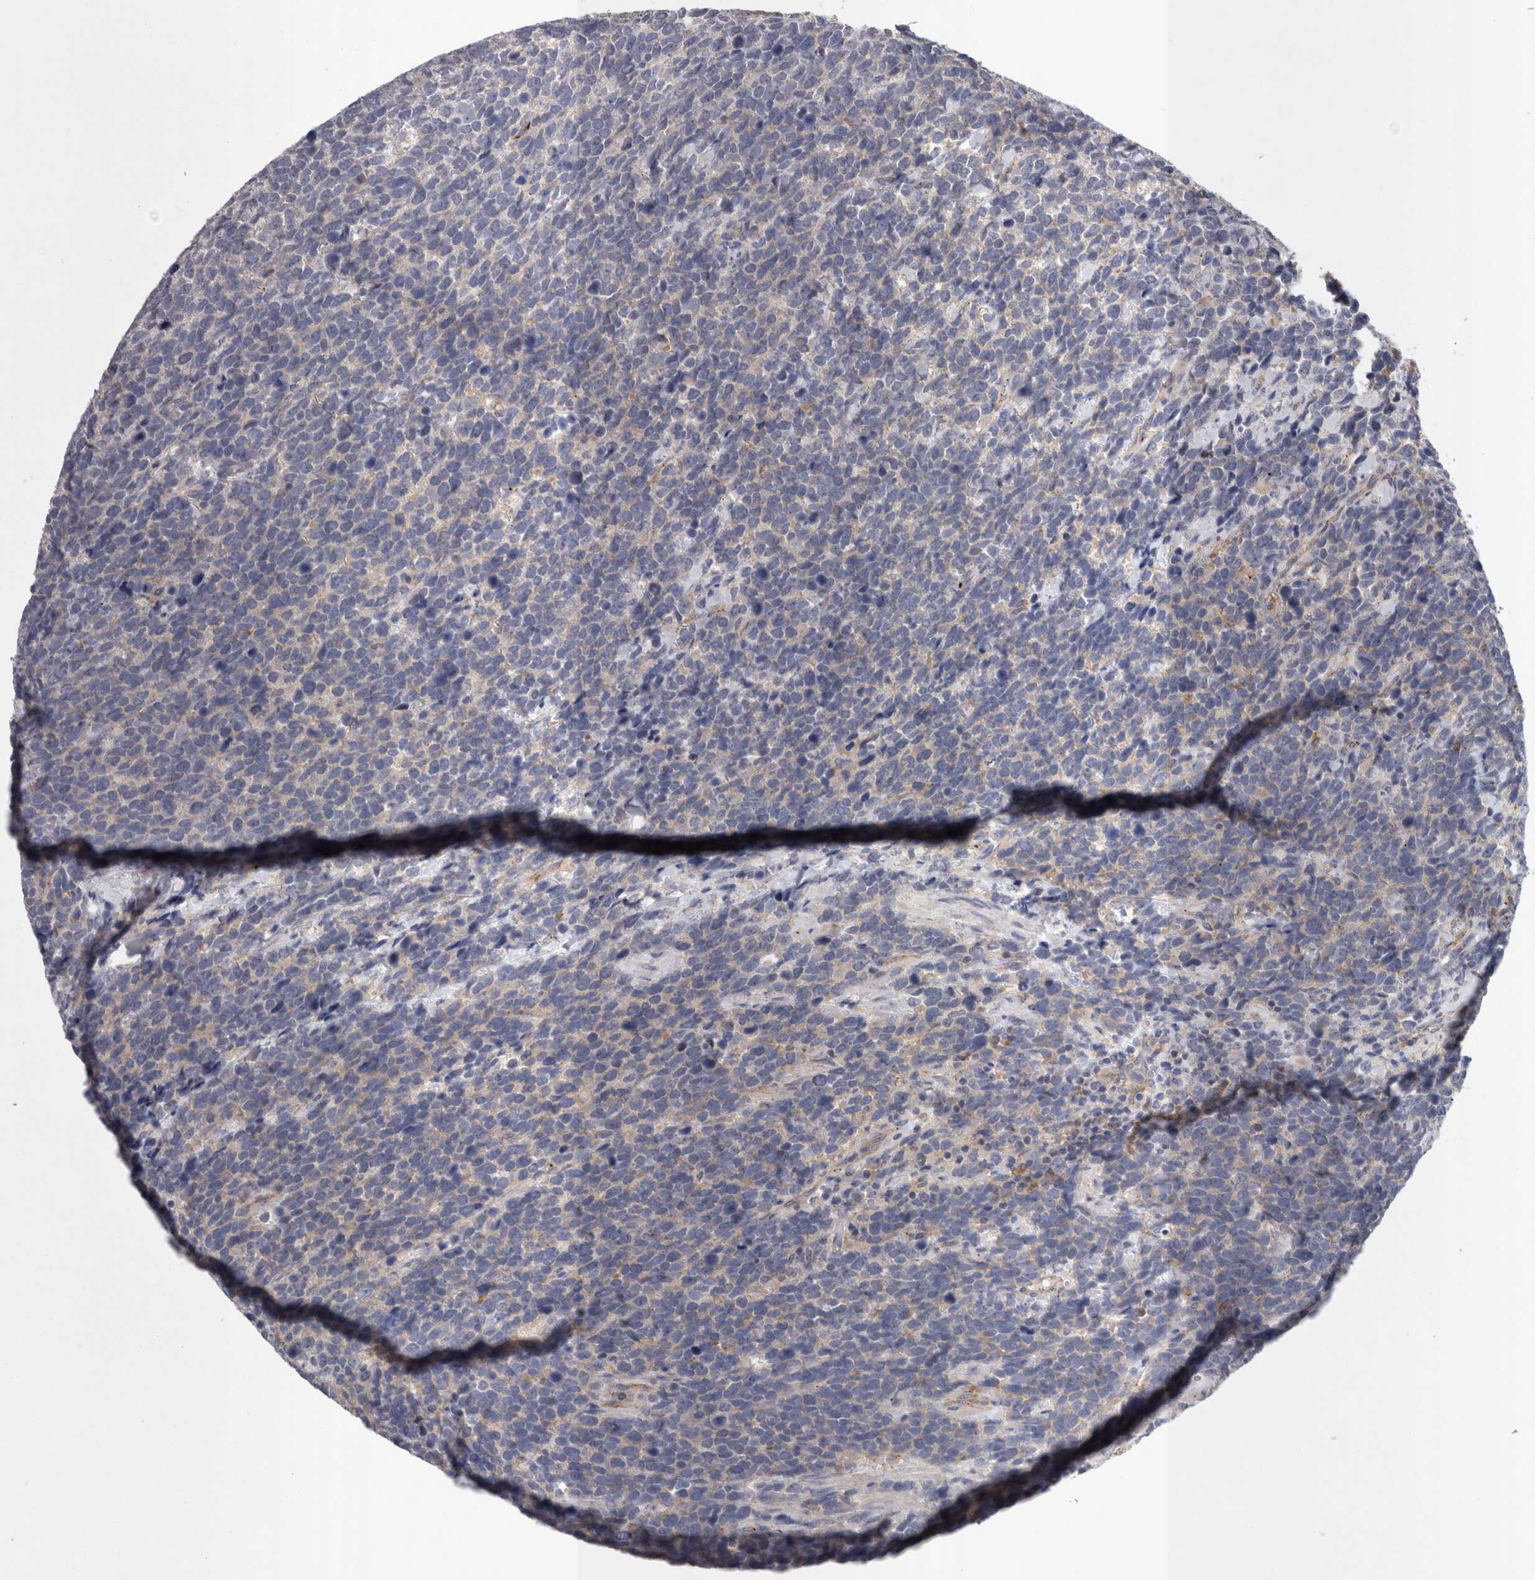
{"staining": {"intensity": "weak", "quantity": "<25%", "location": "cytoplasmic/membranous"}, "tissue": "urothelial cancer", "cell_type": "Tumor cells", "image_type": "cancer", "snomed": [{"axis": "morphology", "description": "Urothelial carcinoma, High grade"}, {"axis": "topography", "description": "Urinary bladder"}], "caption": "Immunohistochemistry (IHC) image of high-grade urothelial carcinoma stained for a protein (brown), which shows no positivity in tumor cells. The staining was performed using DAB to visualize the protein expression in brown, while the nuclei were stained in blue with hematoxylin (Magnification: 20x).", "gene": "LYZL6", "patient": {"sex": "female", "age": 82}}